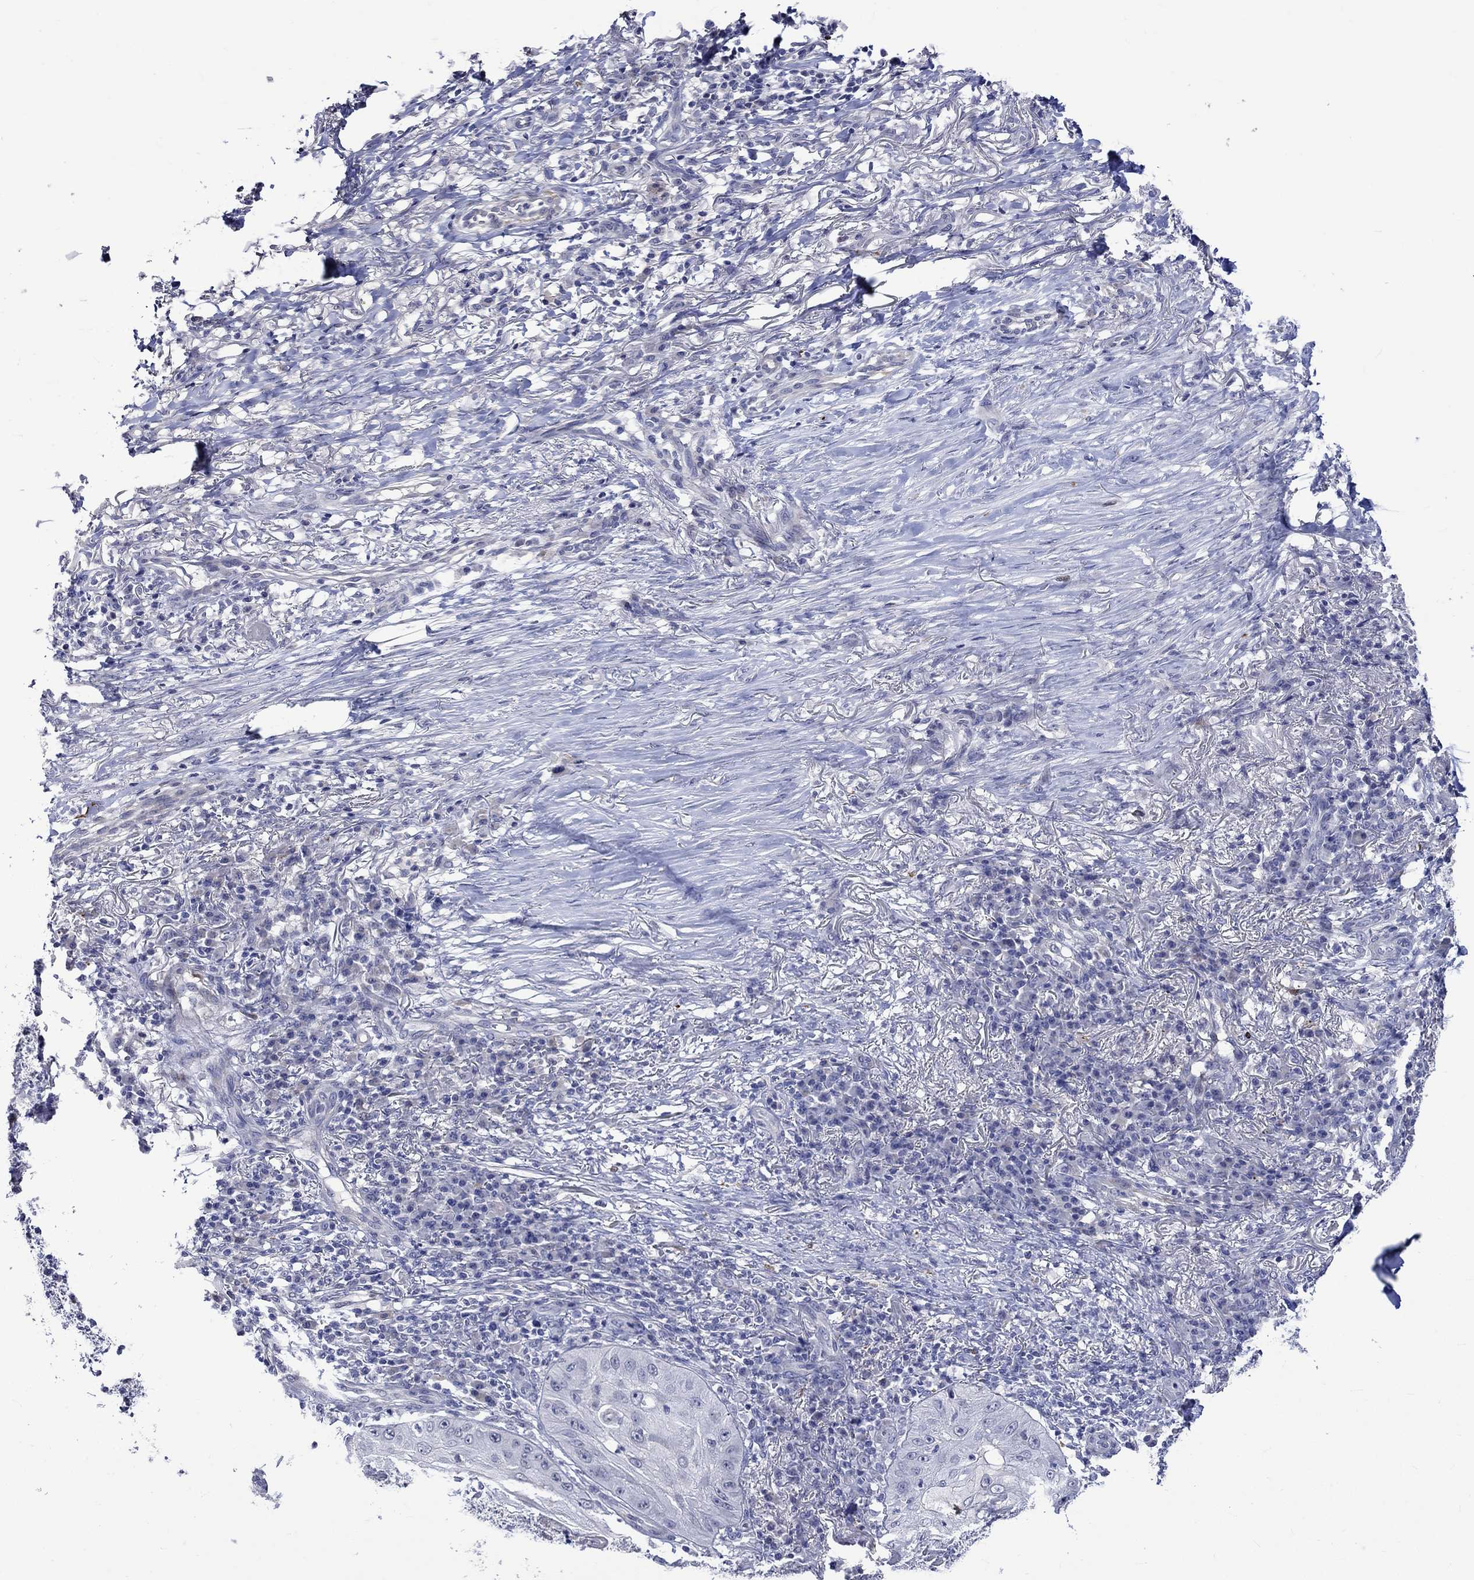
{"staining": {"intensity": "negative", "quantity": "none", "location": "none"}, "tissue": "skin cancer", "cell_type": "Tumor cells", "image_type": "cancer", "snomed": [{"axis": "morphology", "description": "Squamous cell carcinoma, NOS"}, {"axis": "topography", "description": "Skin"}], "caption": "Skin cancer stained for a protein using IHC exhibits no positivity tumor cells.", "gene": "CRYAB", "patient": {"sex": "male", "age": 70}}